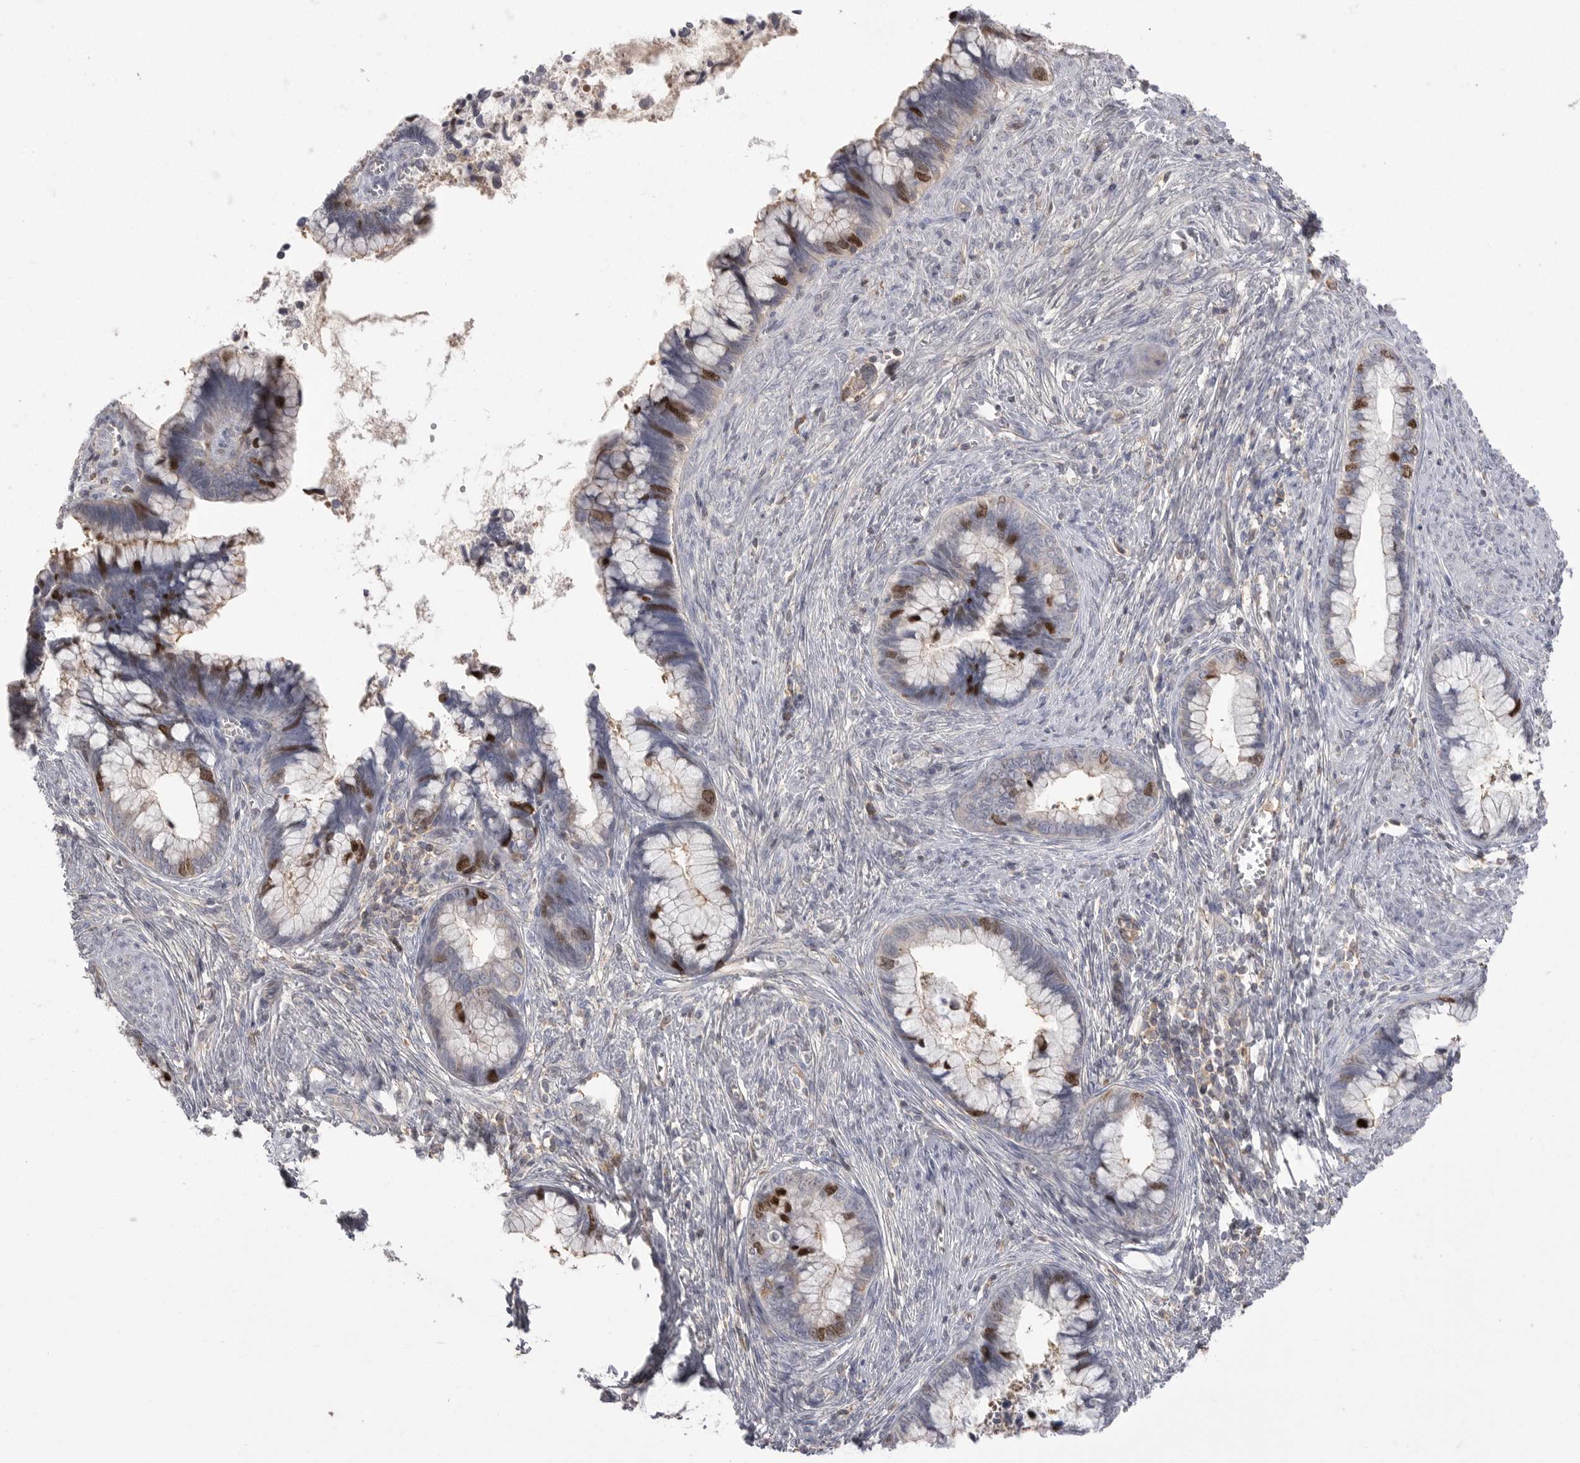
{"staining": {"intensity": "strong", "quantity": "<25%", "location": "nuclear"}, "tissue": "cervical cancer", "cell_type": "Tumor cells", "image_type": "cancer", "snomed": [{"axis": "morphology", "description": "Adenocarcinoma, NOS"}, {"axis": "topography", "description": "Cervix"}], "caption": "This image demonstrates IHC staining of human adenocarcinoma (cervical), with medium strong nuclear expression in about <25% of tumor cells.", "gene": "TOP2A", "patient": {"sex": "female", "age": 44}}